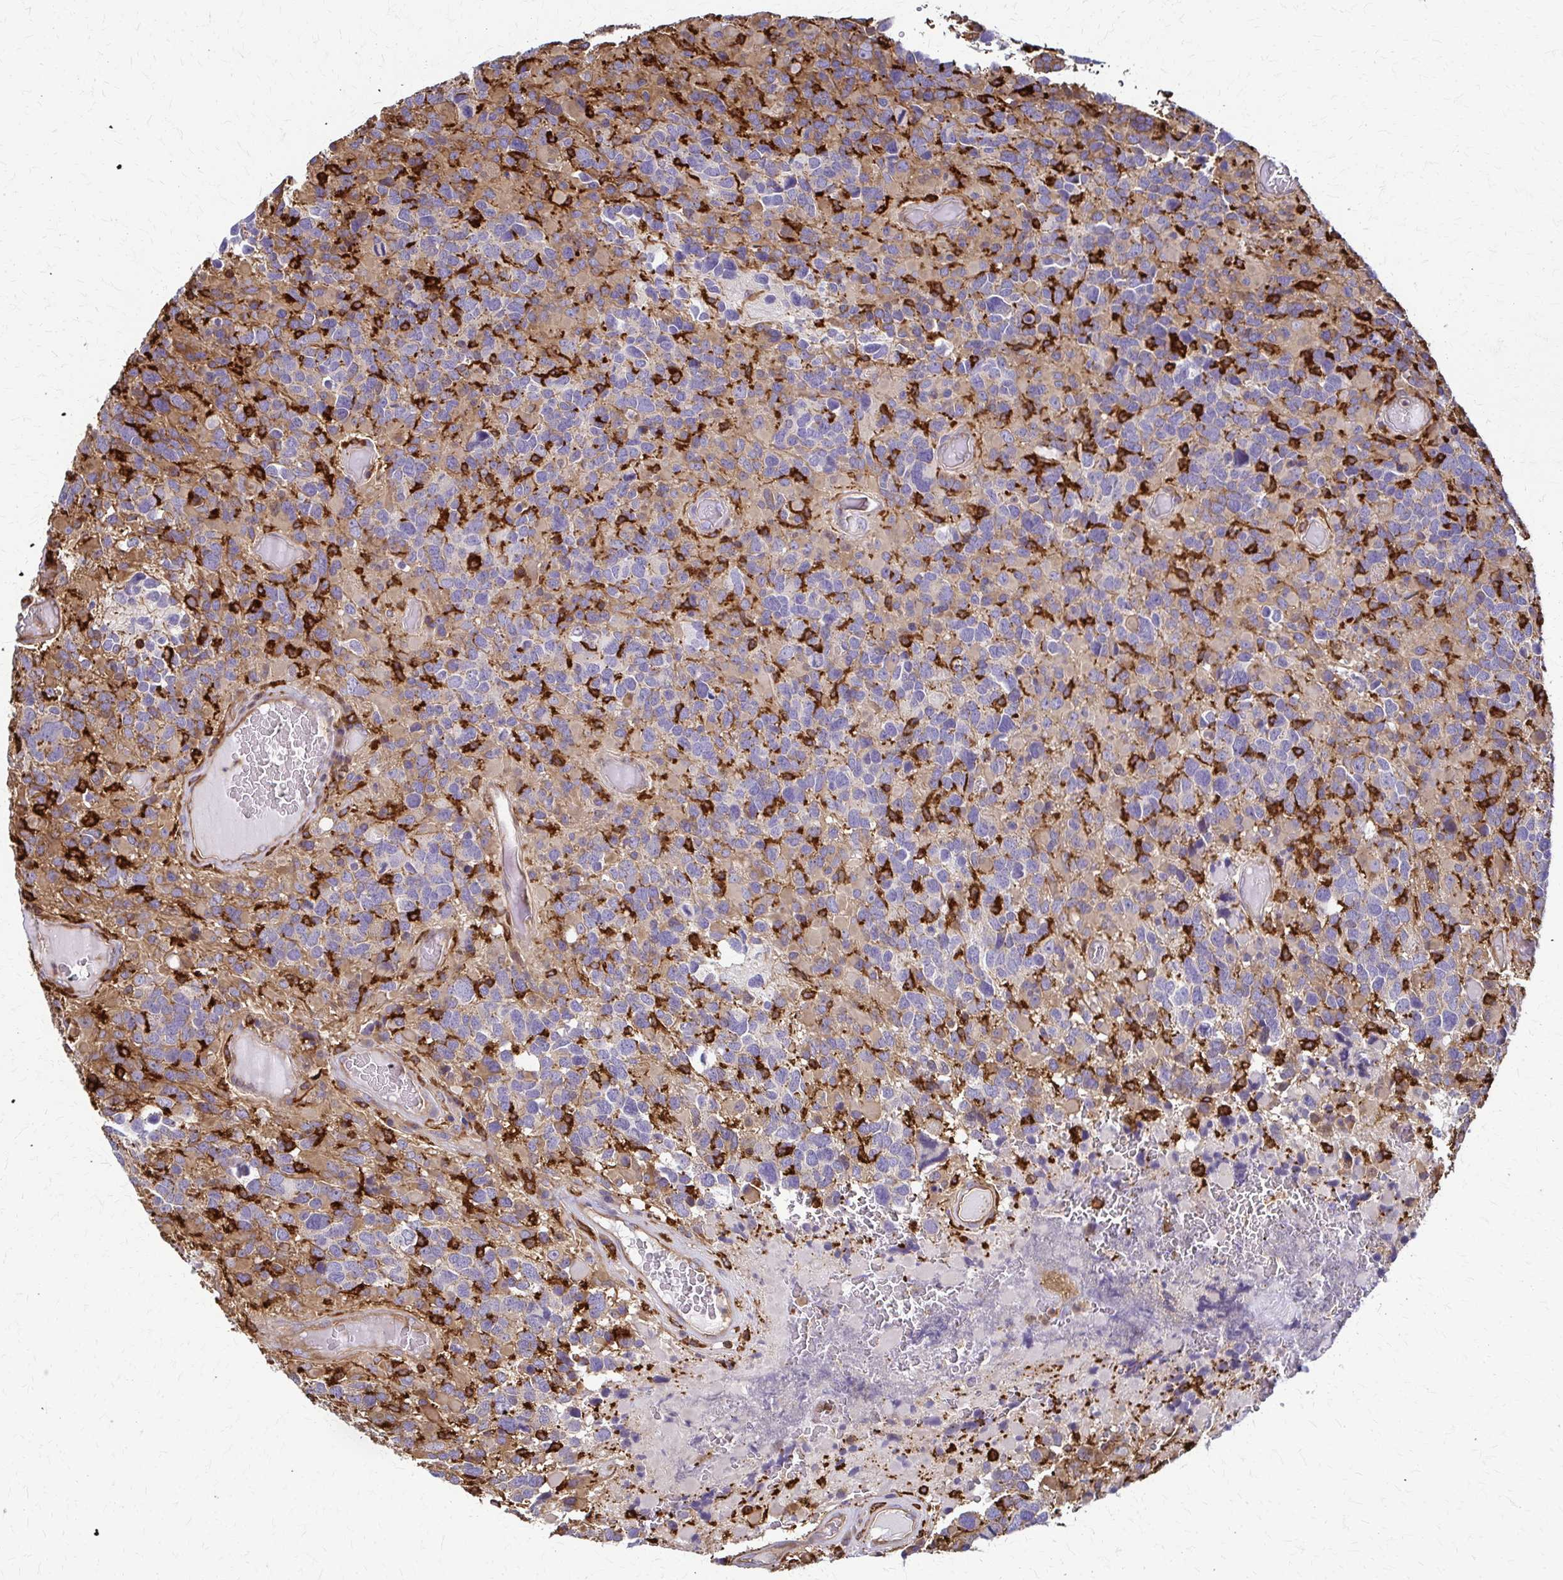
{"staining": {"intensity": "weak", "quantity": "25%-75%", "location": "cytoplasmic/membranous"}, "tissue": "glioma", "cell_type": "Tumor cells", "image_type": "cancer", "snomed": [{"axis": "morphology", "description": "Glioma, malignant, High grade"}, {"axis": "topography", "description": "Brain"}], "caption": "An image showing weak cytoplasmic/membranous expression in about 25%-75% of tumor cells in glioma, as visualized by brown immunohistochemical staining.", "gene": "WASF2", "patient": {"sex": "female", "age": 40}}